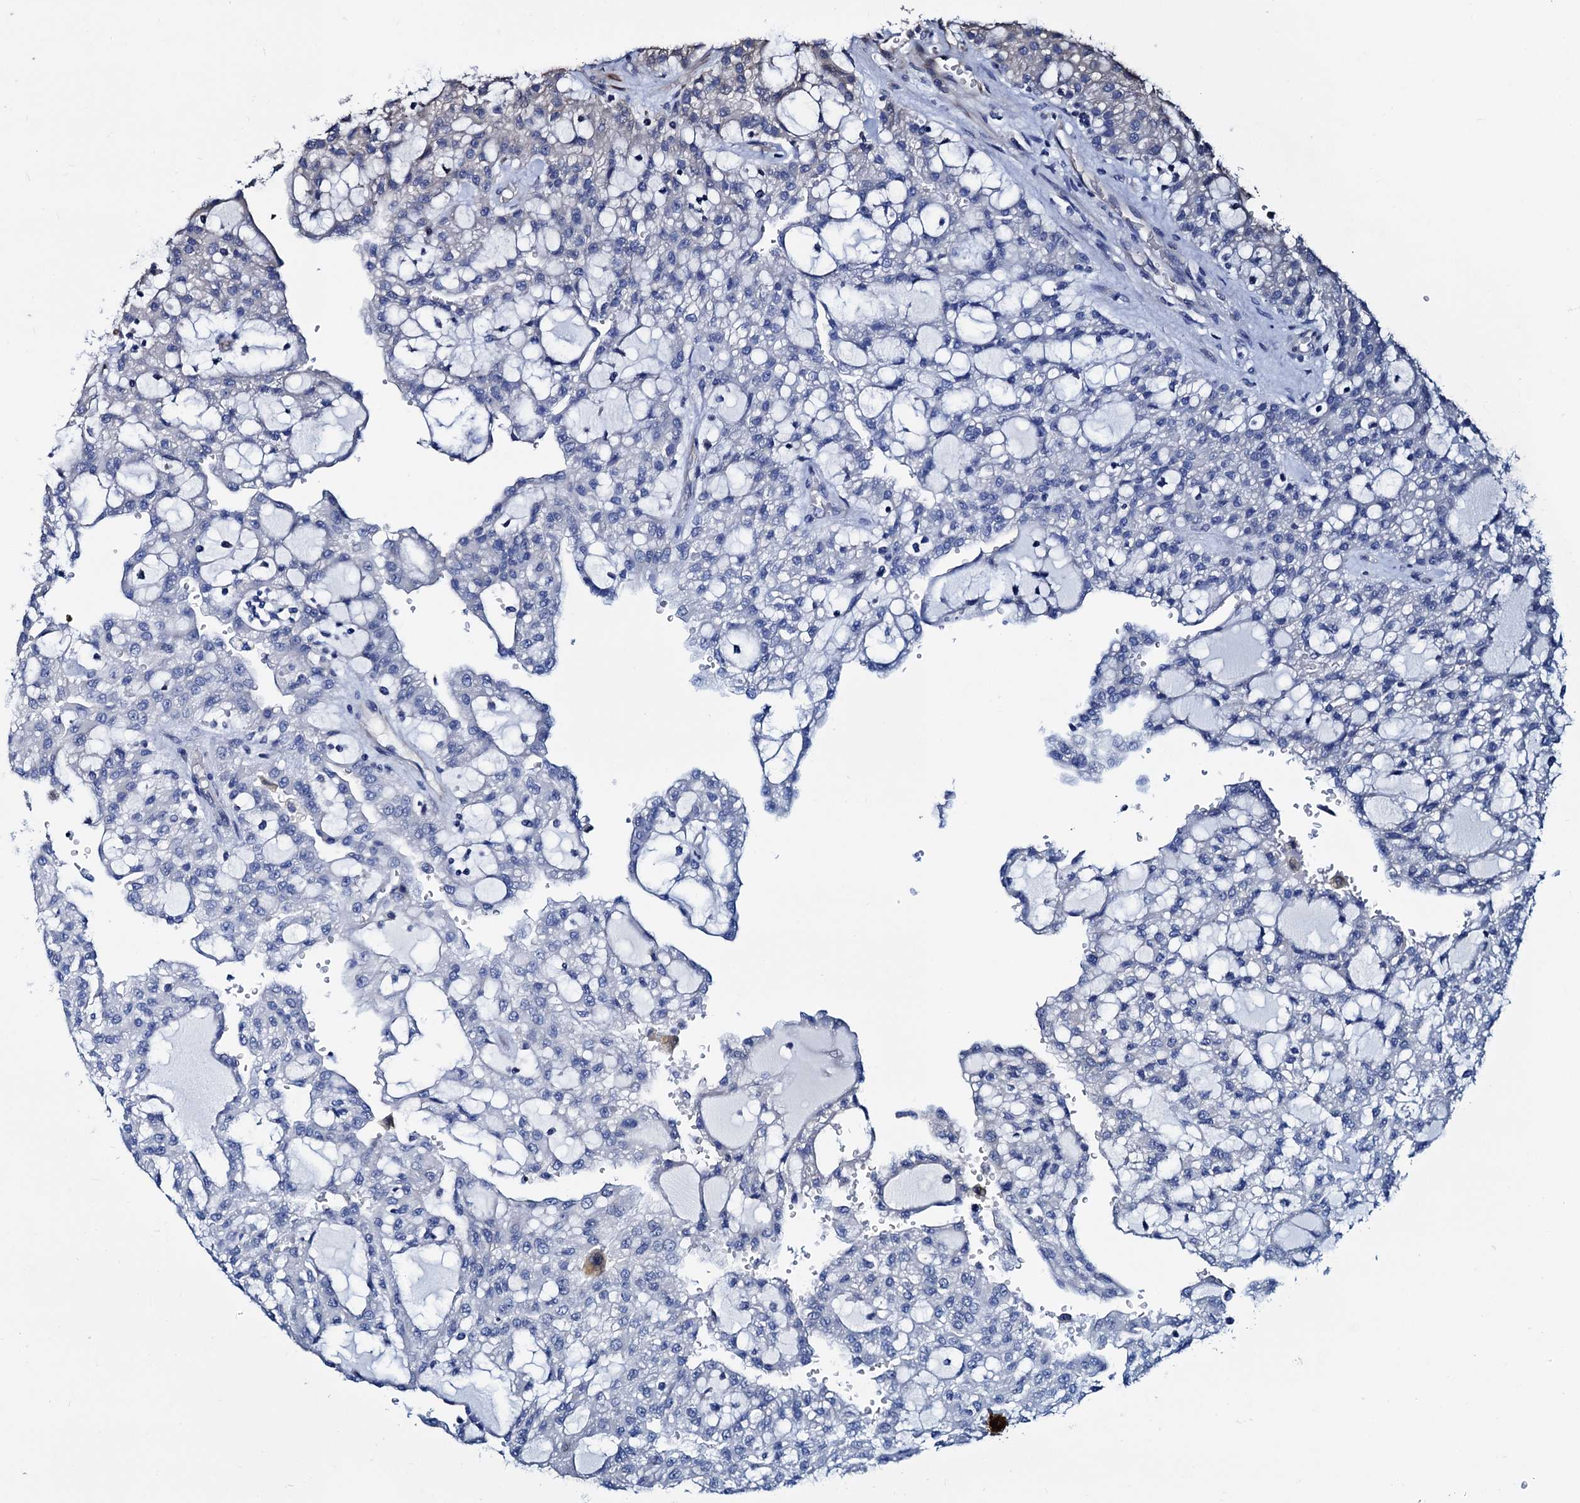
{"staining": {"intensity": "negative", "quantity": "none", "location": "none"}, "tissue": "renal cancer", "cell_type": "Tumor cells", "image_type": "cancer", "snomed": [{"axis": "morphology", "description": "Adenocarcinoma, NOS"}, {"axis": "topography", "description": "Kidney"}], "caption": "Immunohistochemical staining of renal adenocarcinoma displays no significant expression in tumor cells.", "gene": "AKAP11", "patient": {"sex": "male", "age": 63}}